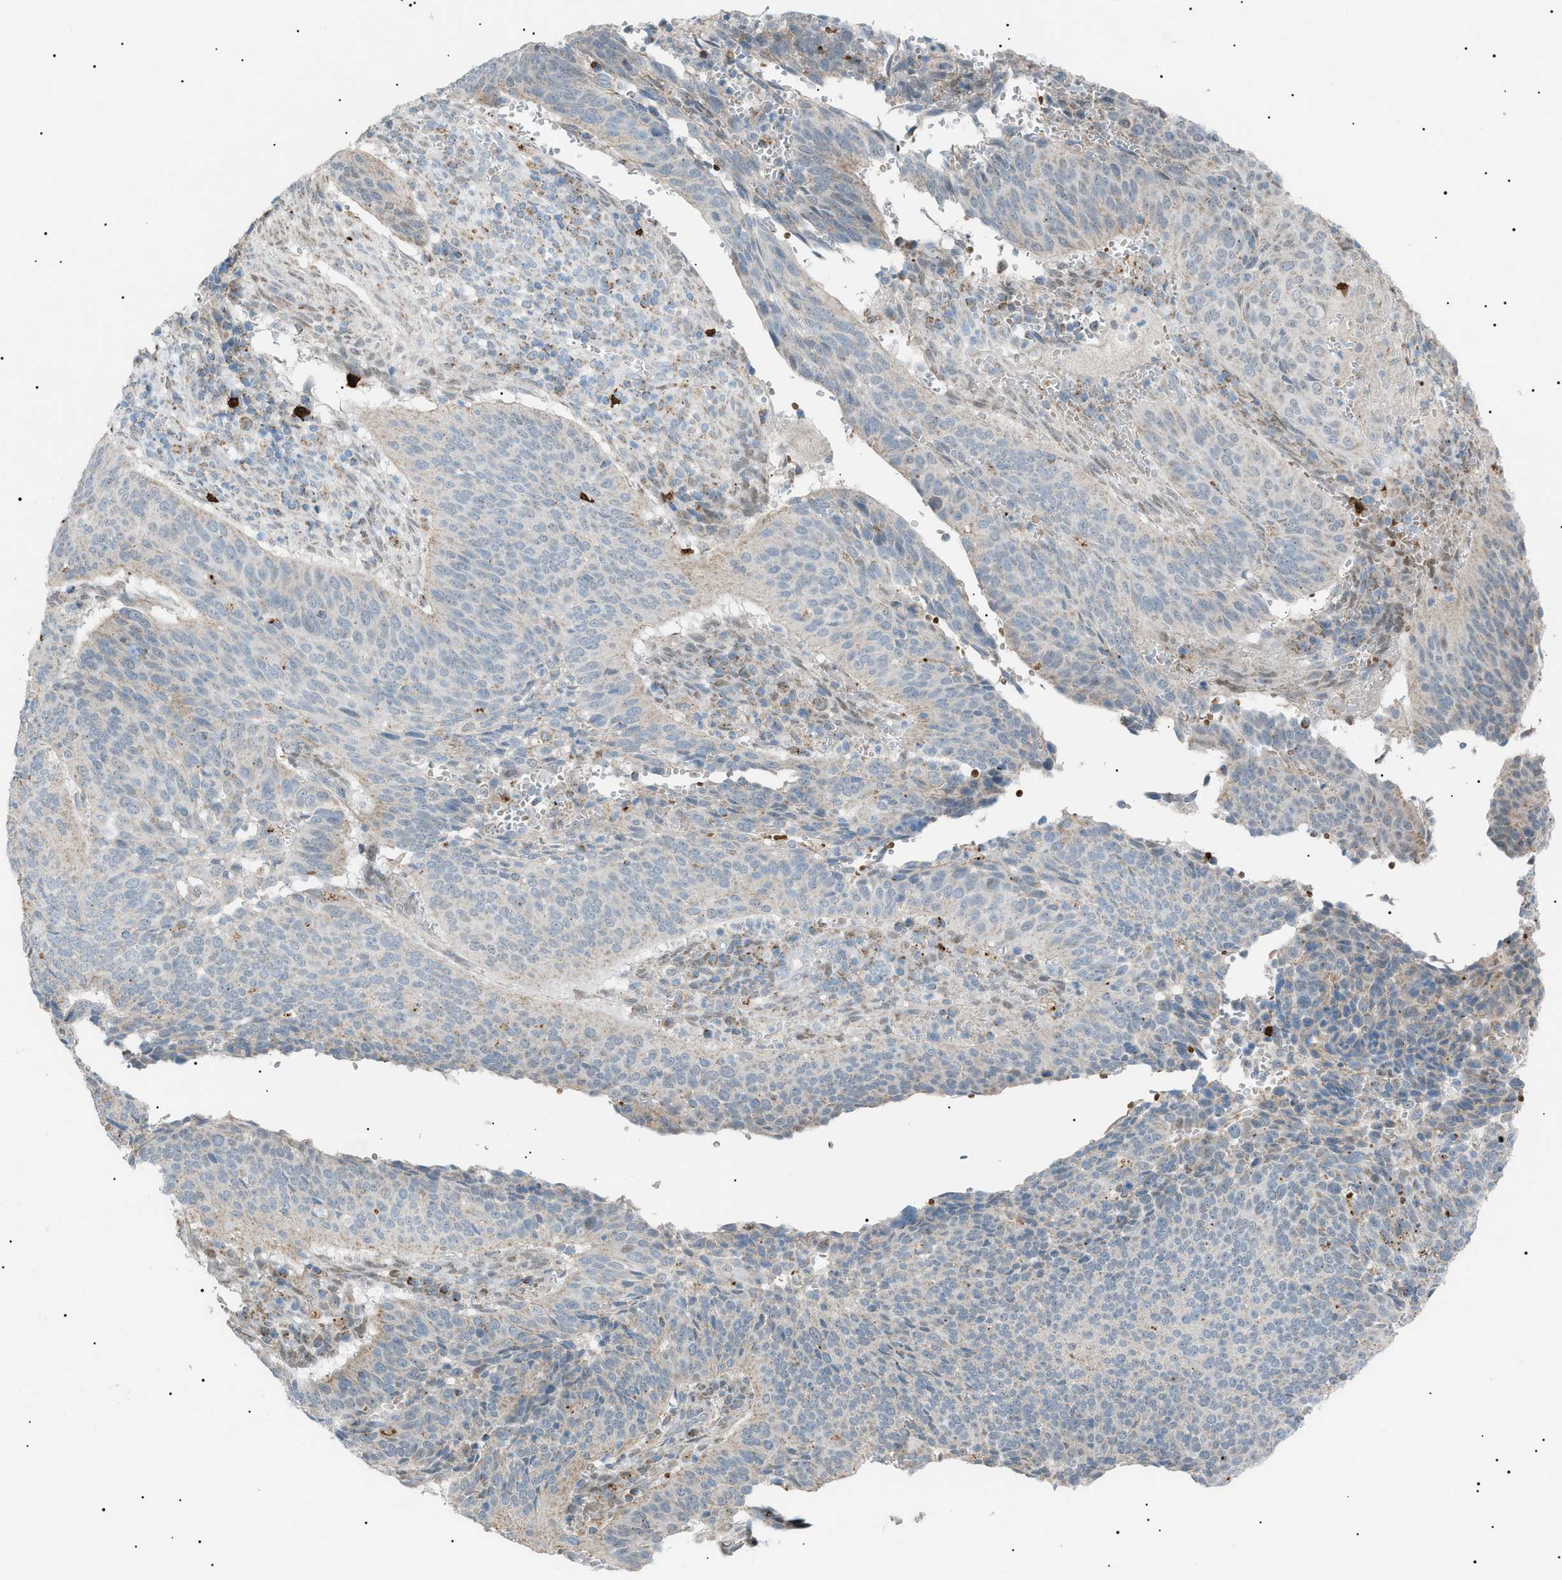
{"staining": {"intensity": "weak", "quantity": "<25%", "location": "cytoplasmic/membranous"}, "tissue": "cervical cancer", "cell_type": "Tumor cells", "image_type": "cancer", "snomed": [{"axis": "morphology", "description": "Normal tissue, NOS"}, {"axis": "morphology", "description": "Squamous cell carcinoma, NOS"}, {"axis": "topography", "description": "Cervix"}], "caption": "This histopathology image is of cervical squamous cell carcinoma stained with immunohistochemistry (IHC) to label a protein in brown with the nuclei are counter-stained blue. There is no staining in tumor cells.", "gene": "ZNF516", "patient": {"sex": "female", "age": 39}}